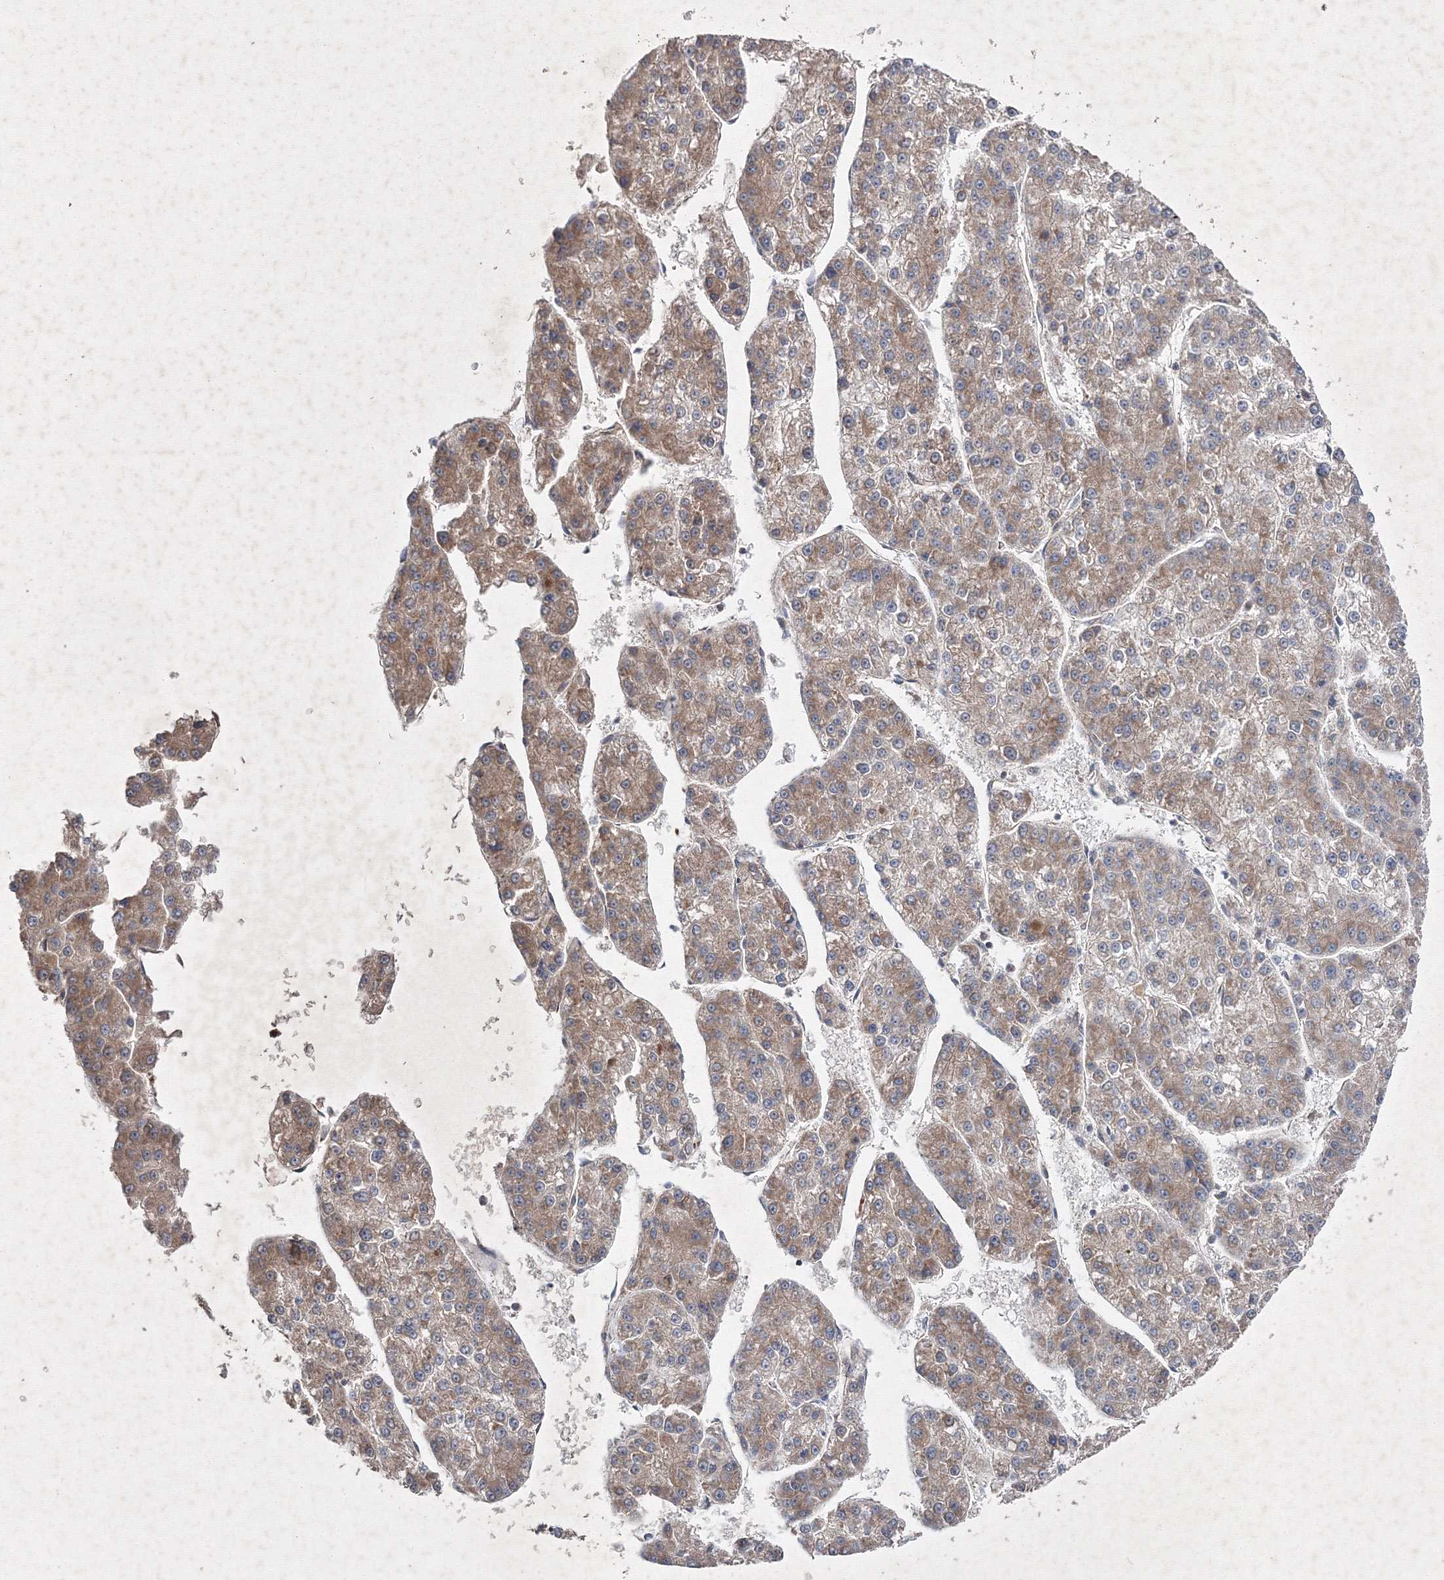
{"staining": {"intensity": "moderate", "quantity": ">75%", "location": "cytoplasmic/membranous"}, "tissue": "liver cancer", "cell_type": "Tumor cells", "image_type": "cancer", "snomed": [{"axis": "morphology", "description": "Carcinoma, Hepatocellular, NOS"}, {"axis": "topography", "description": "Liver"}], "caption": "A high-resolution photomicrograph shows immunohistochemistry (IHC) staining of liver hepatocellular carcinoma, which reveals moderate cytoplasmic/membranous positivity in about >75% of tumor cells. (Brightfield microscopy of DAB IHC at high magnification).", "gene": "GFM1", "patient": {"sex": "female", "age": 73}}